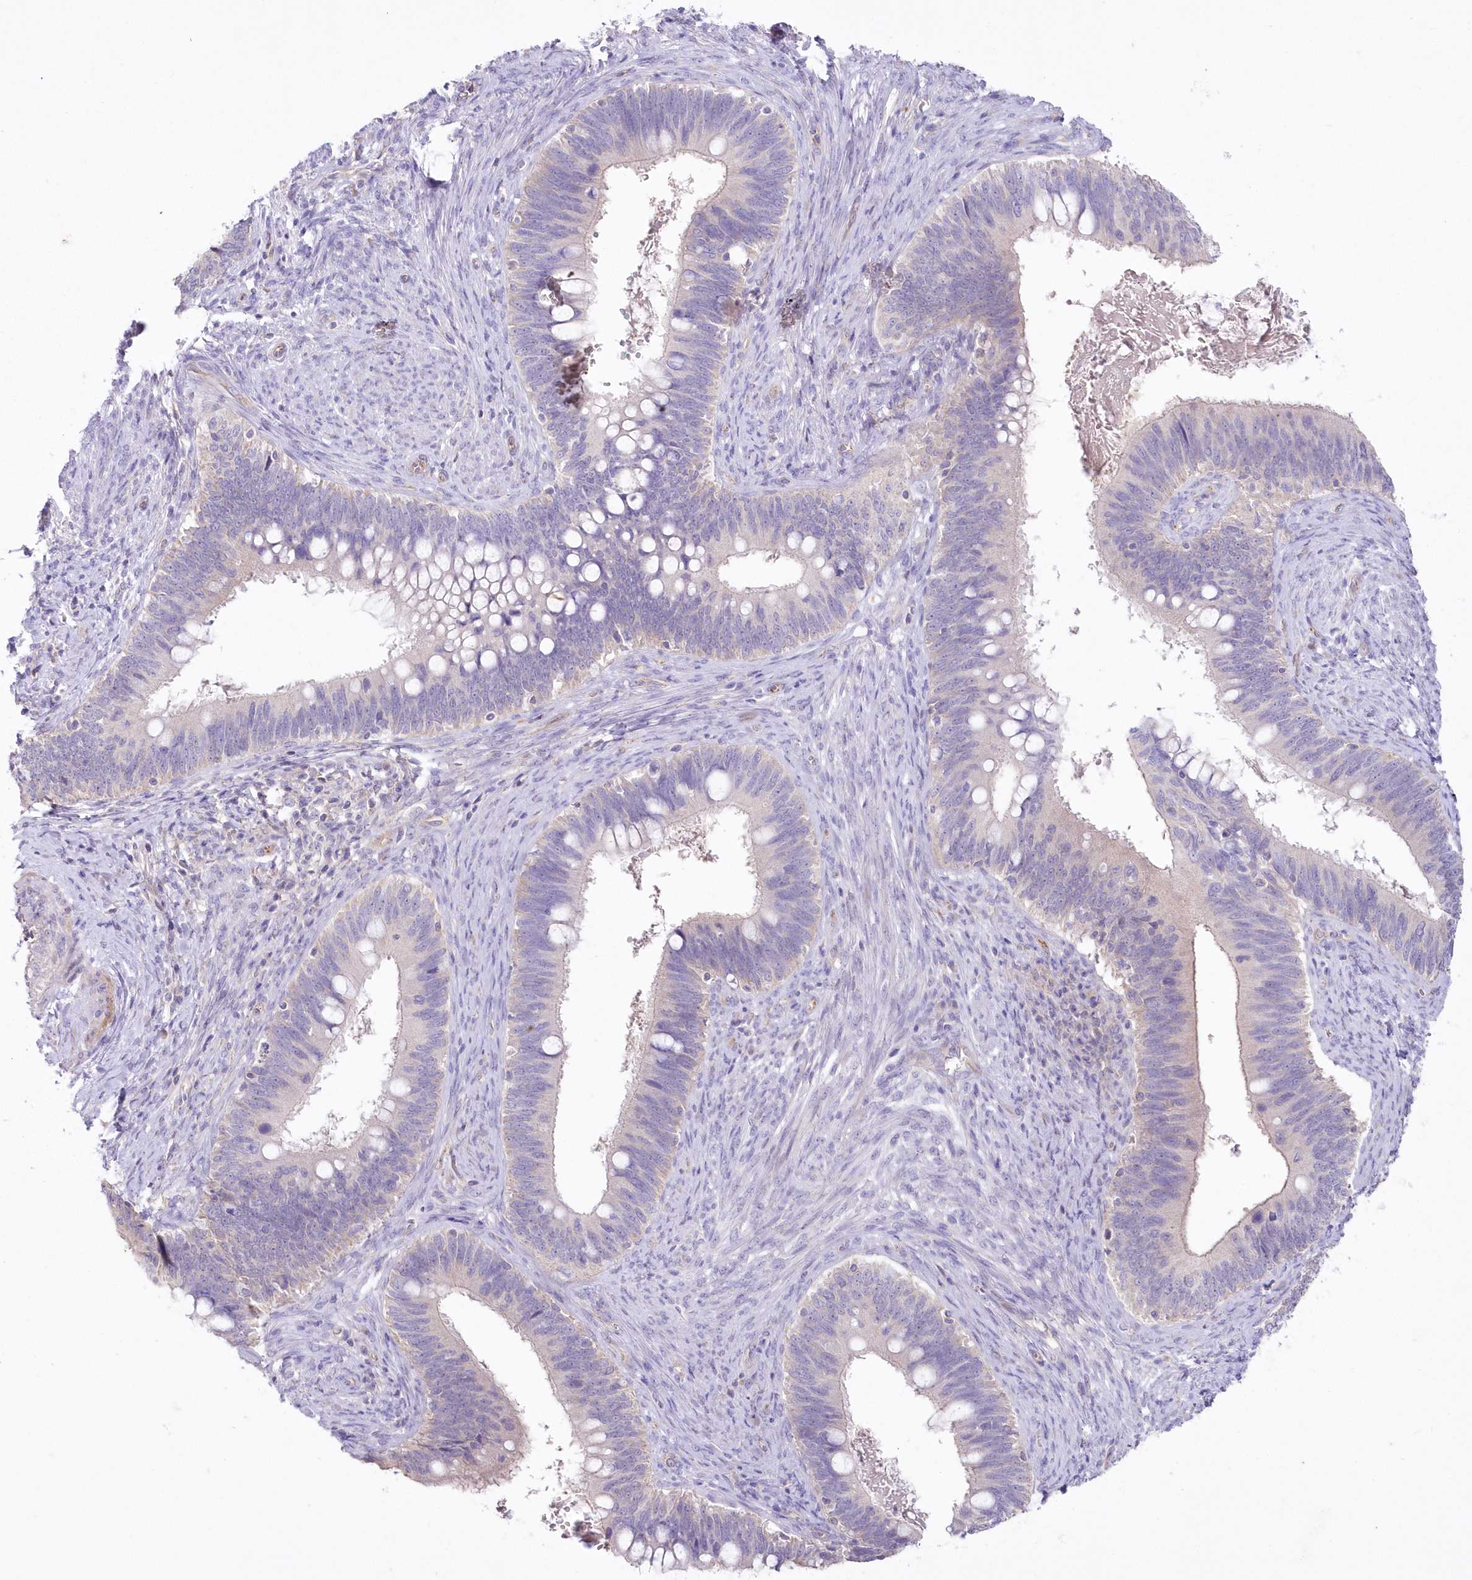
{"staining": {"intensity": "negative", "quantity": "none", "location": "none"}, "tissue": "cervical cancer", "cell_type": "Tumor cells", "image_type": "cancer", "snomed": [{"axis": "morphology", "description": "Adenocarcinoma, NOS"}, {"axis": "topography", "description": "Cervix"}], "caption": "Tumor cells are negative for protein expression in human cervical cancer.", "gene": "ITSN2", "patient": {"sex": "female", "age": 42}}